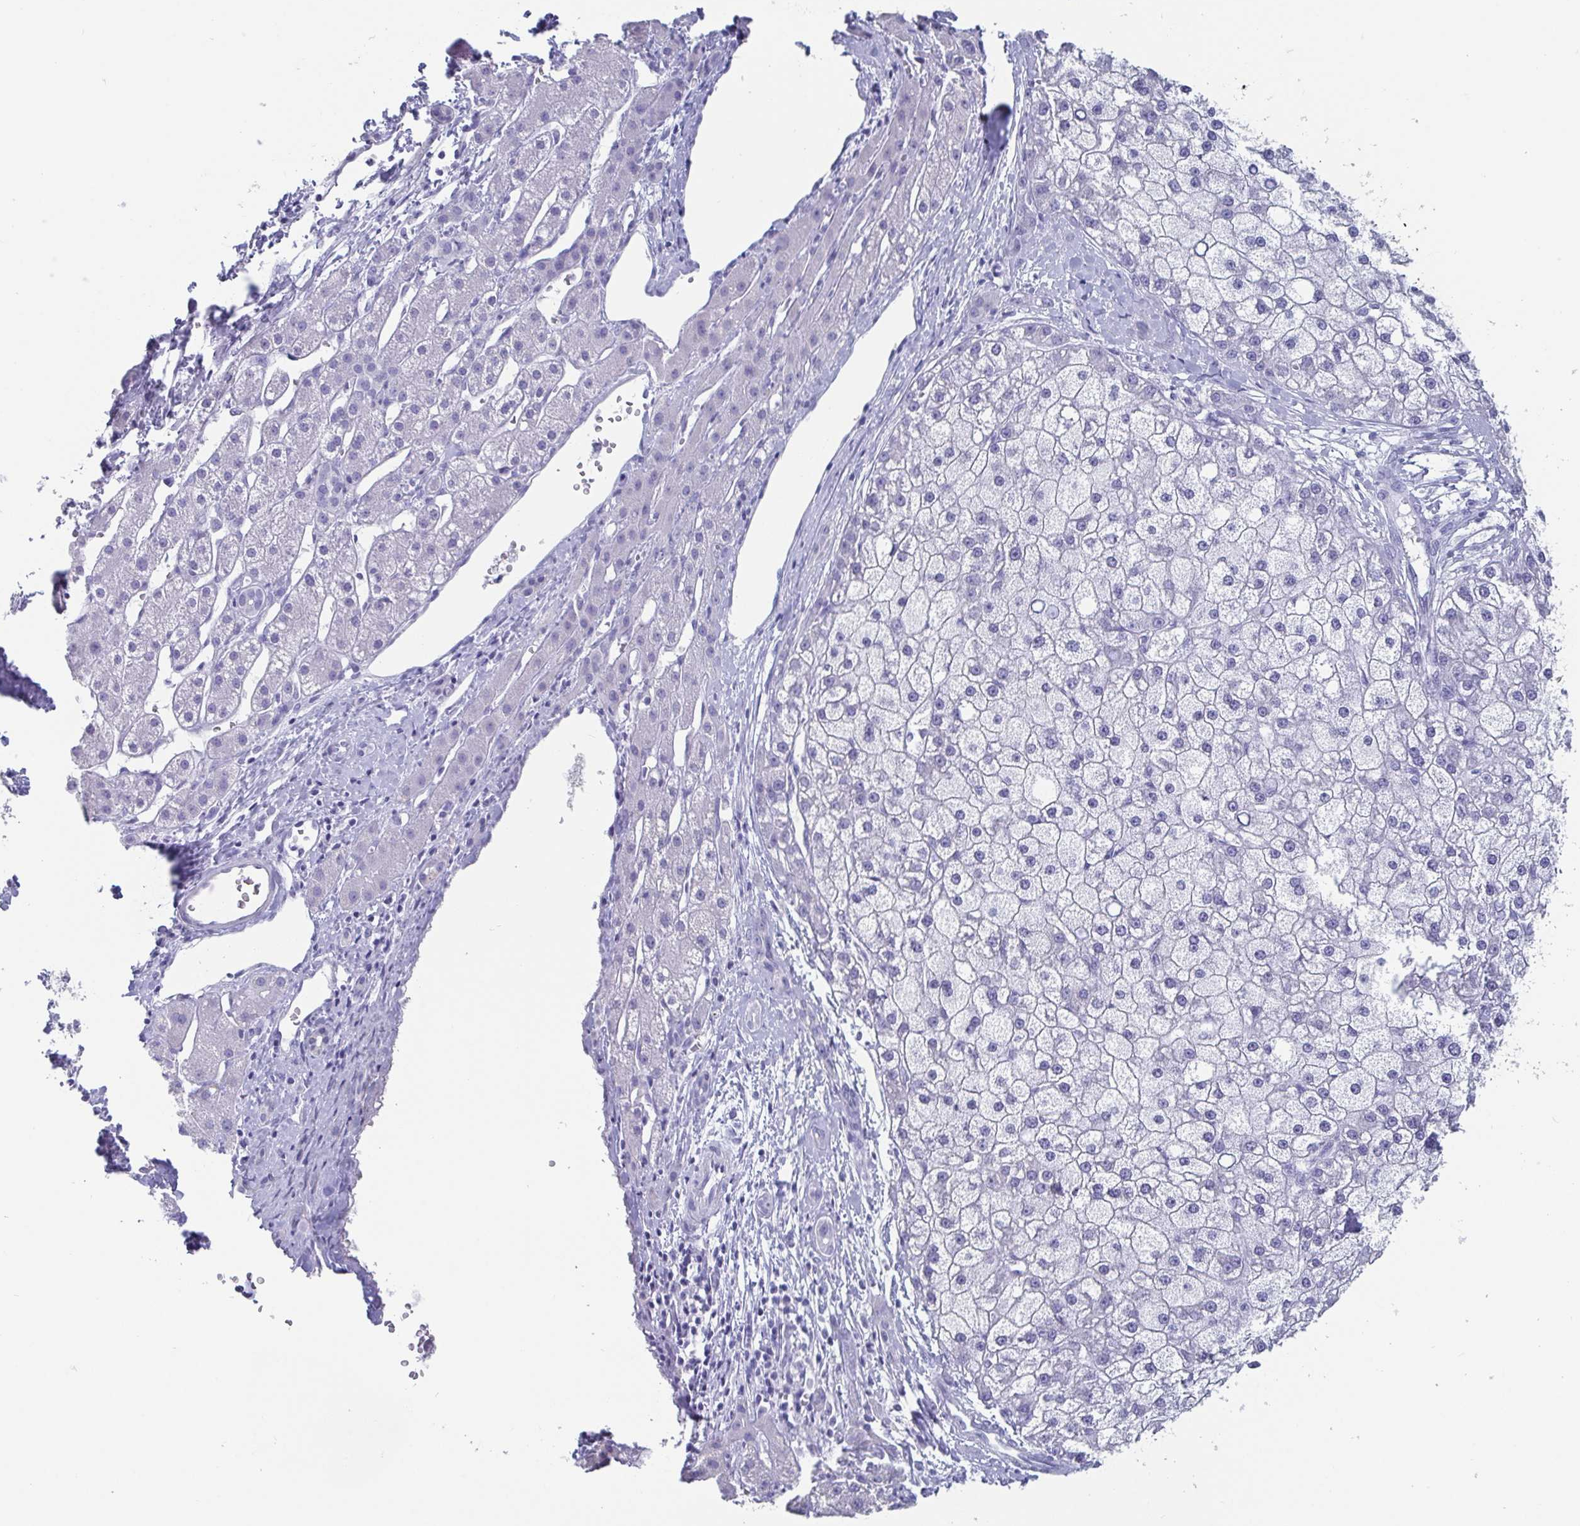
{"staining": {"intensity": "negative", "quantity": "none", "location": "none"}, "tissue": "liver cancer", "cell_type": "Tumor cells", "image_type": "cancer", "snomed": [{"axis": "morphology", "description": "Carcinoma, Hepatocellular, NOS"}, {"axis": "topography", "description": "Liver"}], "caption": "Immunohistochemistry (IHC) image of neoplastic tissue: human liver cancer stained with DAB demonstrates no significant protein staining in tumor cells.", "gene": "SCGN", "patient": {"sex": "male", "age": 67}}